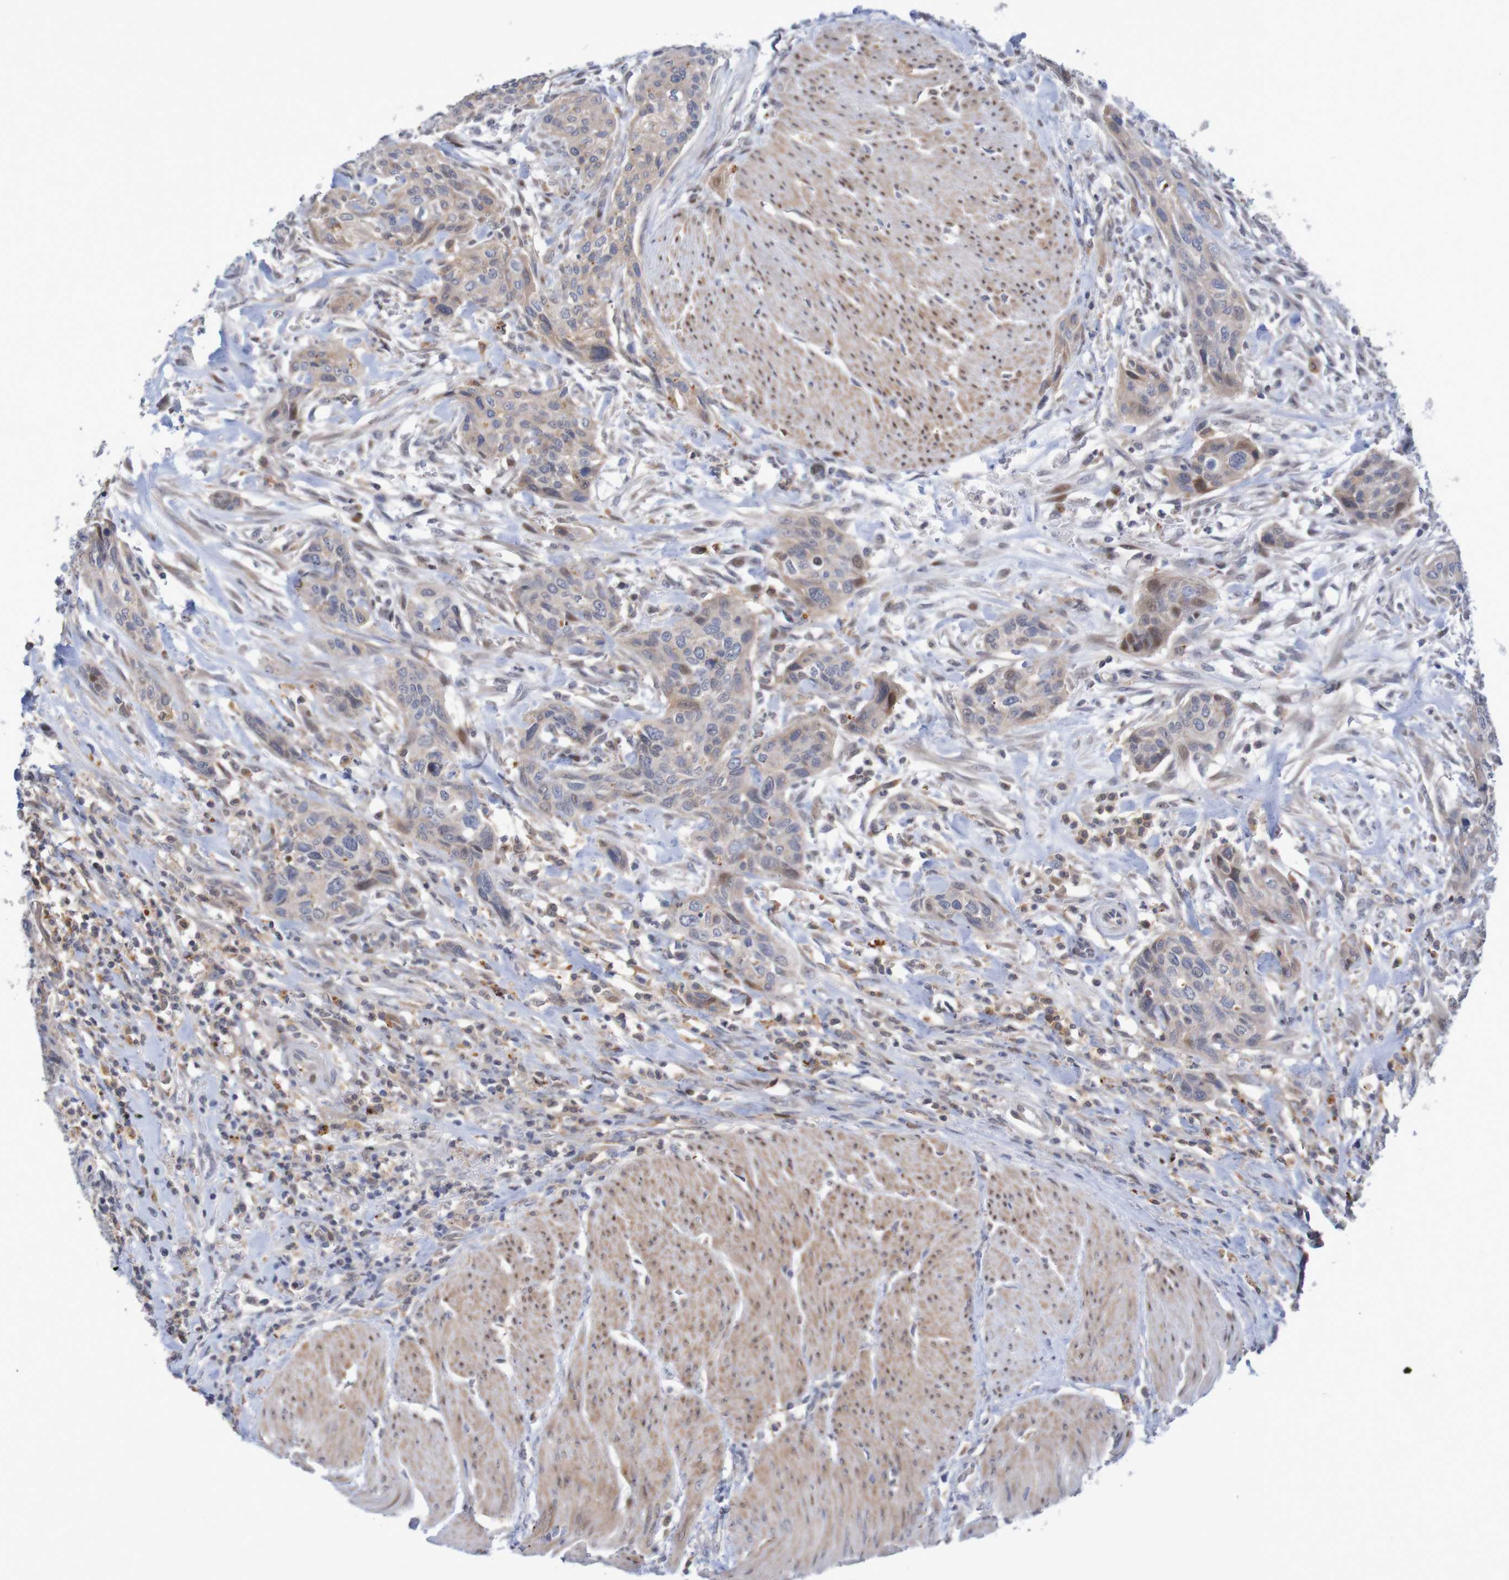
{"staining": {"intensity": "negative", "quantity": "none", "location": "none"}, "tissue": "urothelial cancer", "cell_type": "Tumor cells", "image_type": "cancer", "snomed": [{"axis": "morphology", "description": "Urothelial carcinoma, High grade"}, {"axis": "topography", "description": "Urinary bladder"}], "caption": "Human urothelial cancer stained for a protein using IHC demonstrates no expression in tumor cells.", "gene": "FBP2", "patient": {"sex": "male", "age": 35}}